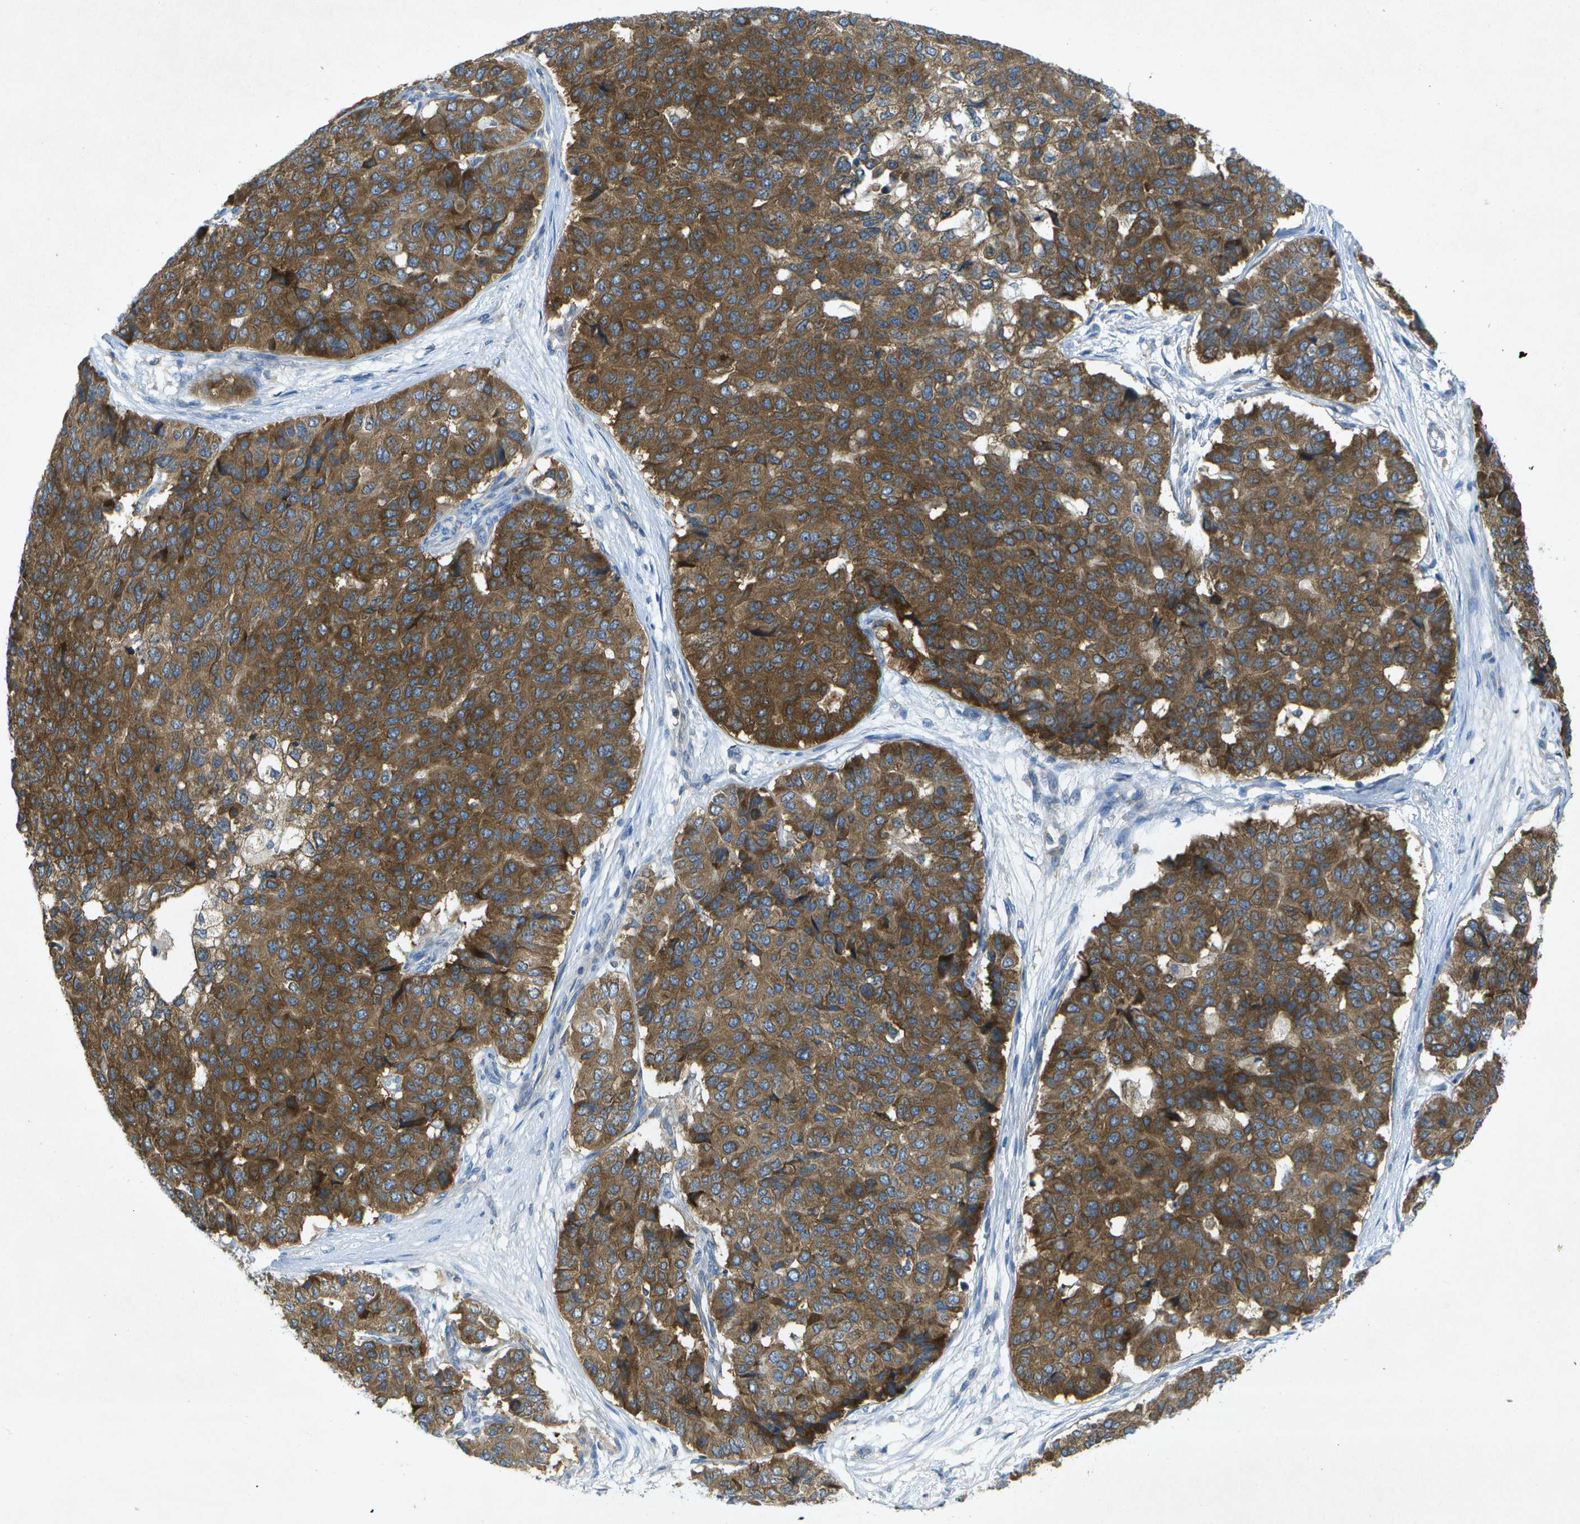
{"staining": {"intensity": "strong", "quantity": ">75%", "location": "cytoplasmic/membranous"}, "tissue": "pancreatic cancer", "cell_type": "Tumor cells", "image_type": "cancer", "snomed": [{"axis": "morphology", "description": "Adenocarcinoma, NOS"}, {"axis": "topography", "description": "Pancreas"}], "caption": "Brown immunohistochemical staining in pancreatic adenocarcinoma shows strong cytoplasmic/membranous positivity in about >75% of tumor cells. The staining is performed using DAB (3,3'-diaminobenzidine) brown chromogen to label protein expression. The nuclei are counter-stained blue using hematoxylin.", "gene": "WNK2", "patient": {"sex": "male", "age": 50}}